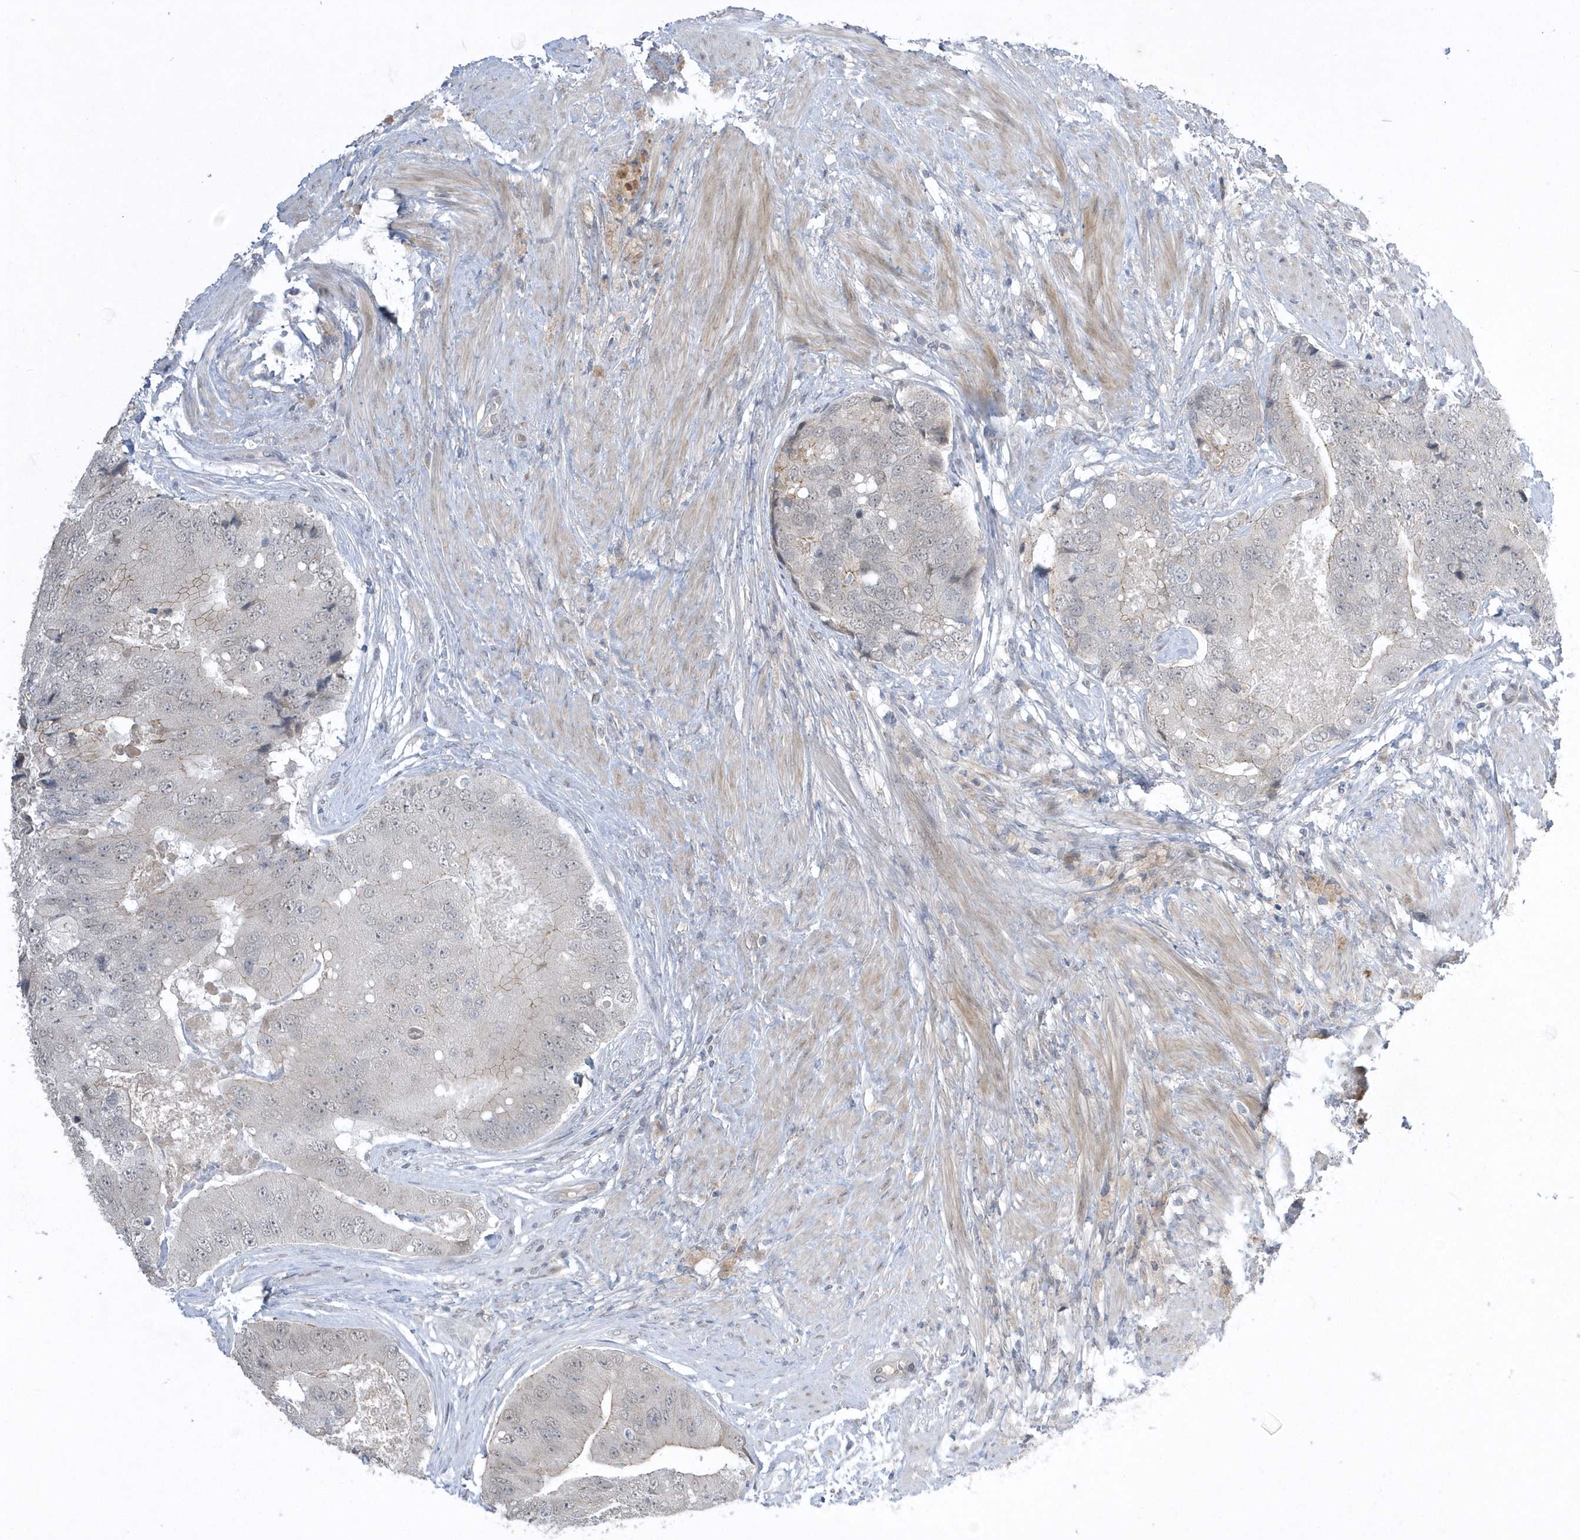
{"staining": {"intensity": "negative", "quantity": "none", "location": "none"}, "tissue": "prostate cancer", "cell_type": "Tumor cells", "image_type": "cancer", "snomed": [{"axis": "morphology", "description": "Adenocarcinoma, High grade"}, {"axis": "topography", "description": "Prostate"}], "caption": "Human adenocarcinoma (high-grade) (prostate) stained for a protein using immunohistochemistry (IHC) exhibits no positivity in tumor cells.", "gene": "ZC3H12D", "patient": {"sex": "male", "age": 70}}